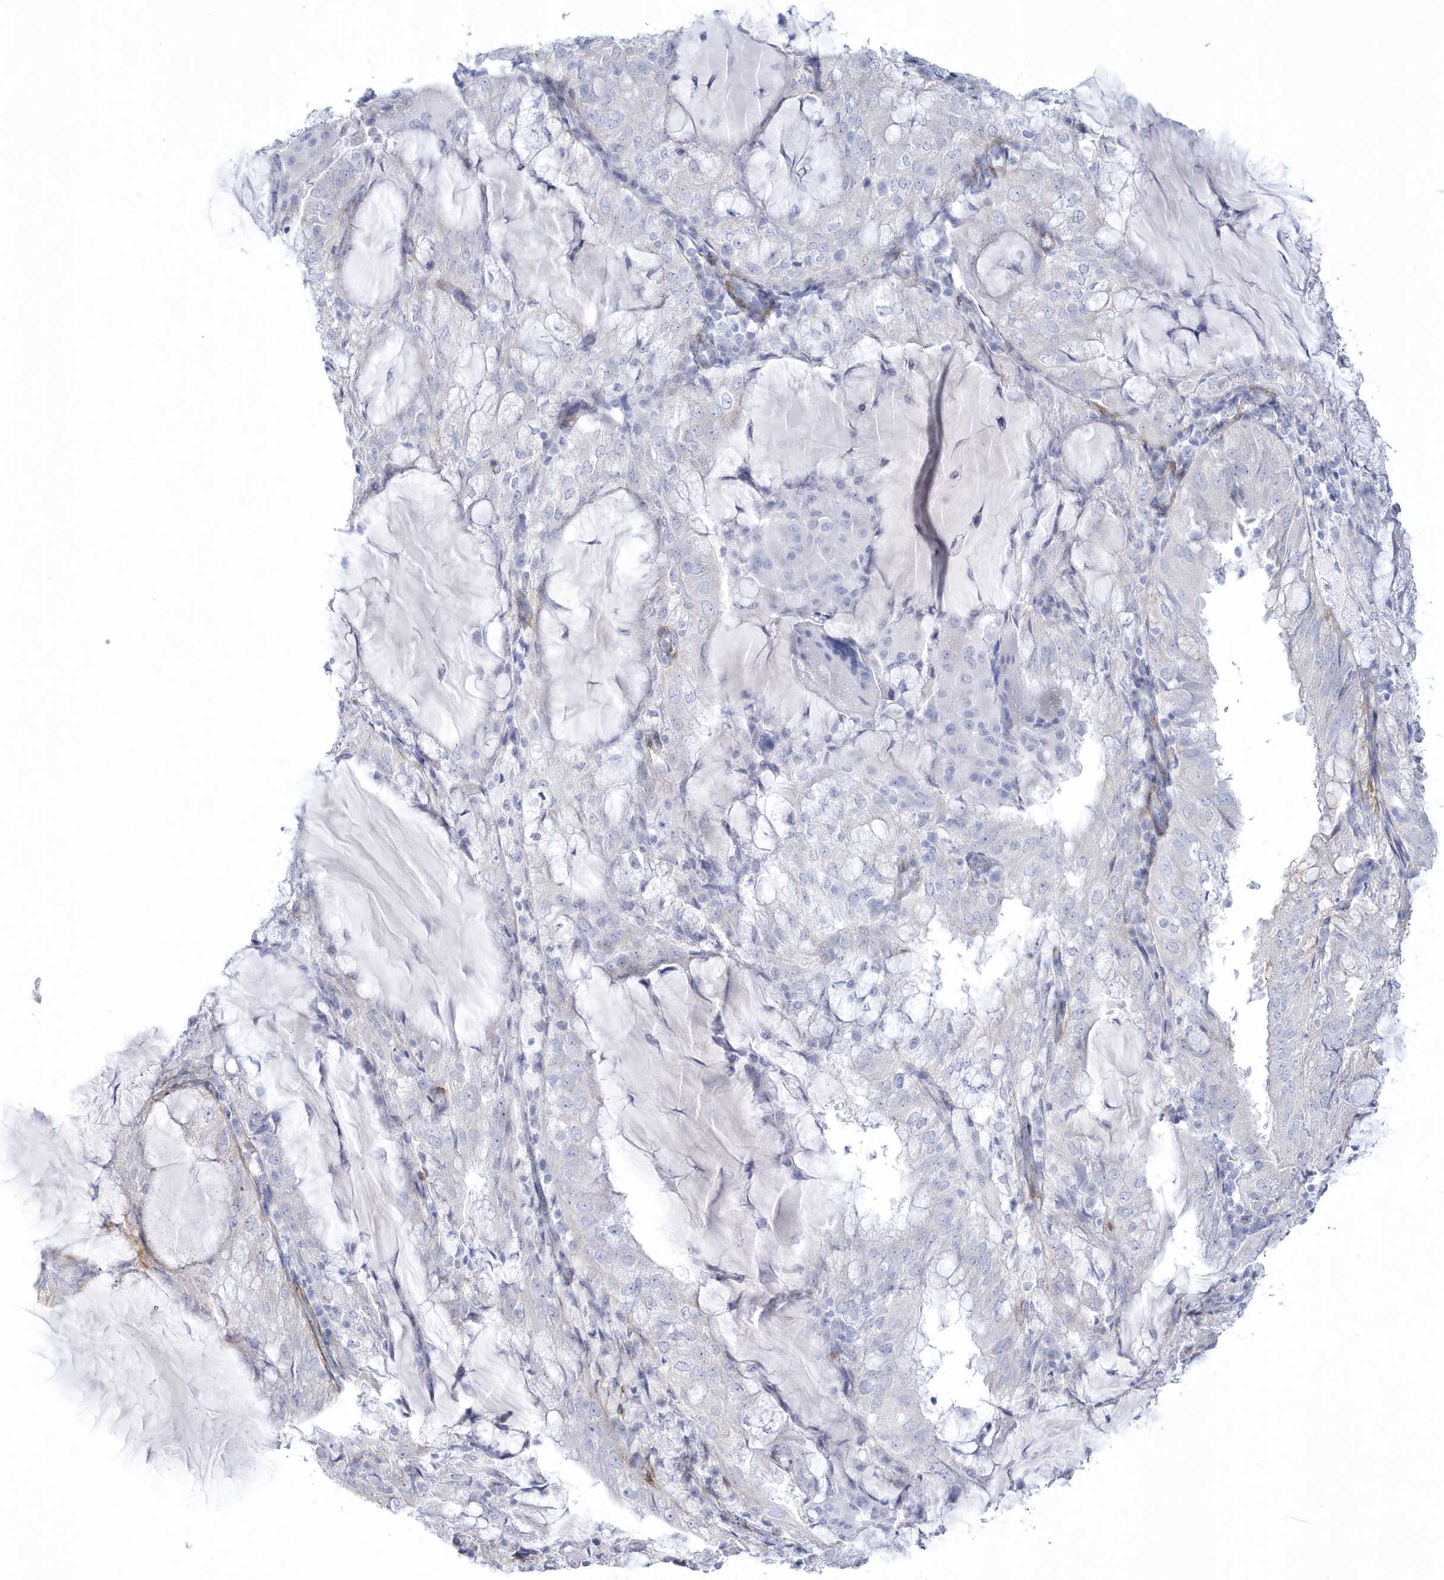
{"staining": {"intensity": "moderate", "quantity": "<25%", "location": "cytoplasmic/membranous"}, "tissue": "endometrial cancer", "cell_type": "Tumor cells", "image_type": "cancer", "snomed": [{"axis": "morphology", "description": "Adenocarcinoma, NOS"}, {"axis": "topography", "description": "Endometrium"}], "caption": "A low amount of moderate cytoplasmic/membranous staining is present in approximately <25% of tumor cells in endometrial adenocarcinoma tissue. The protein is shown in brown color, while the nuclei are stained blue.", "gene": "WDR27", "patient": {"sex": "female", "age": 81}}